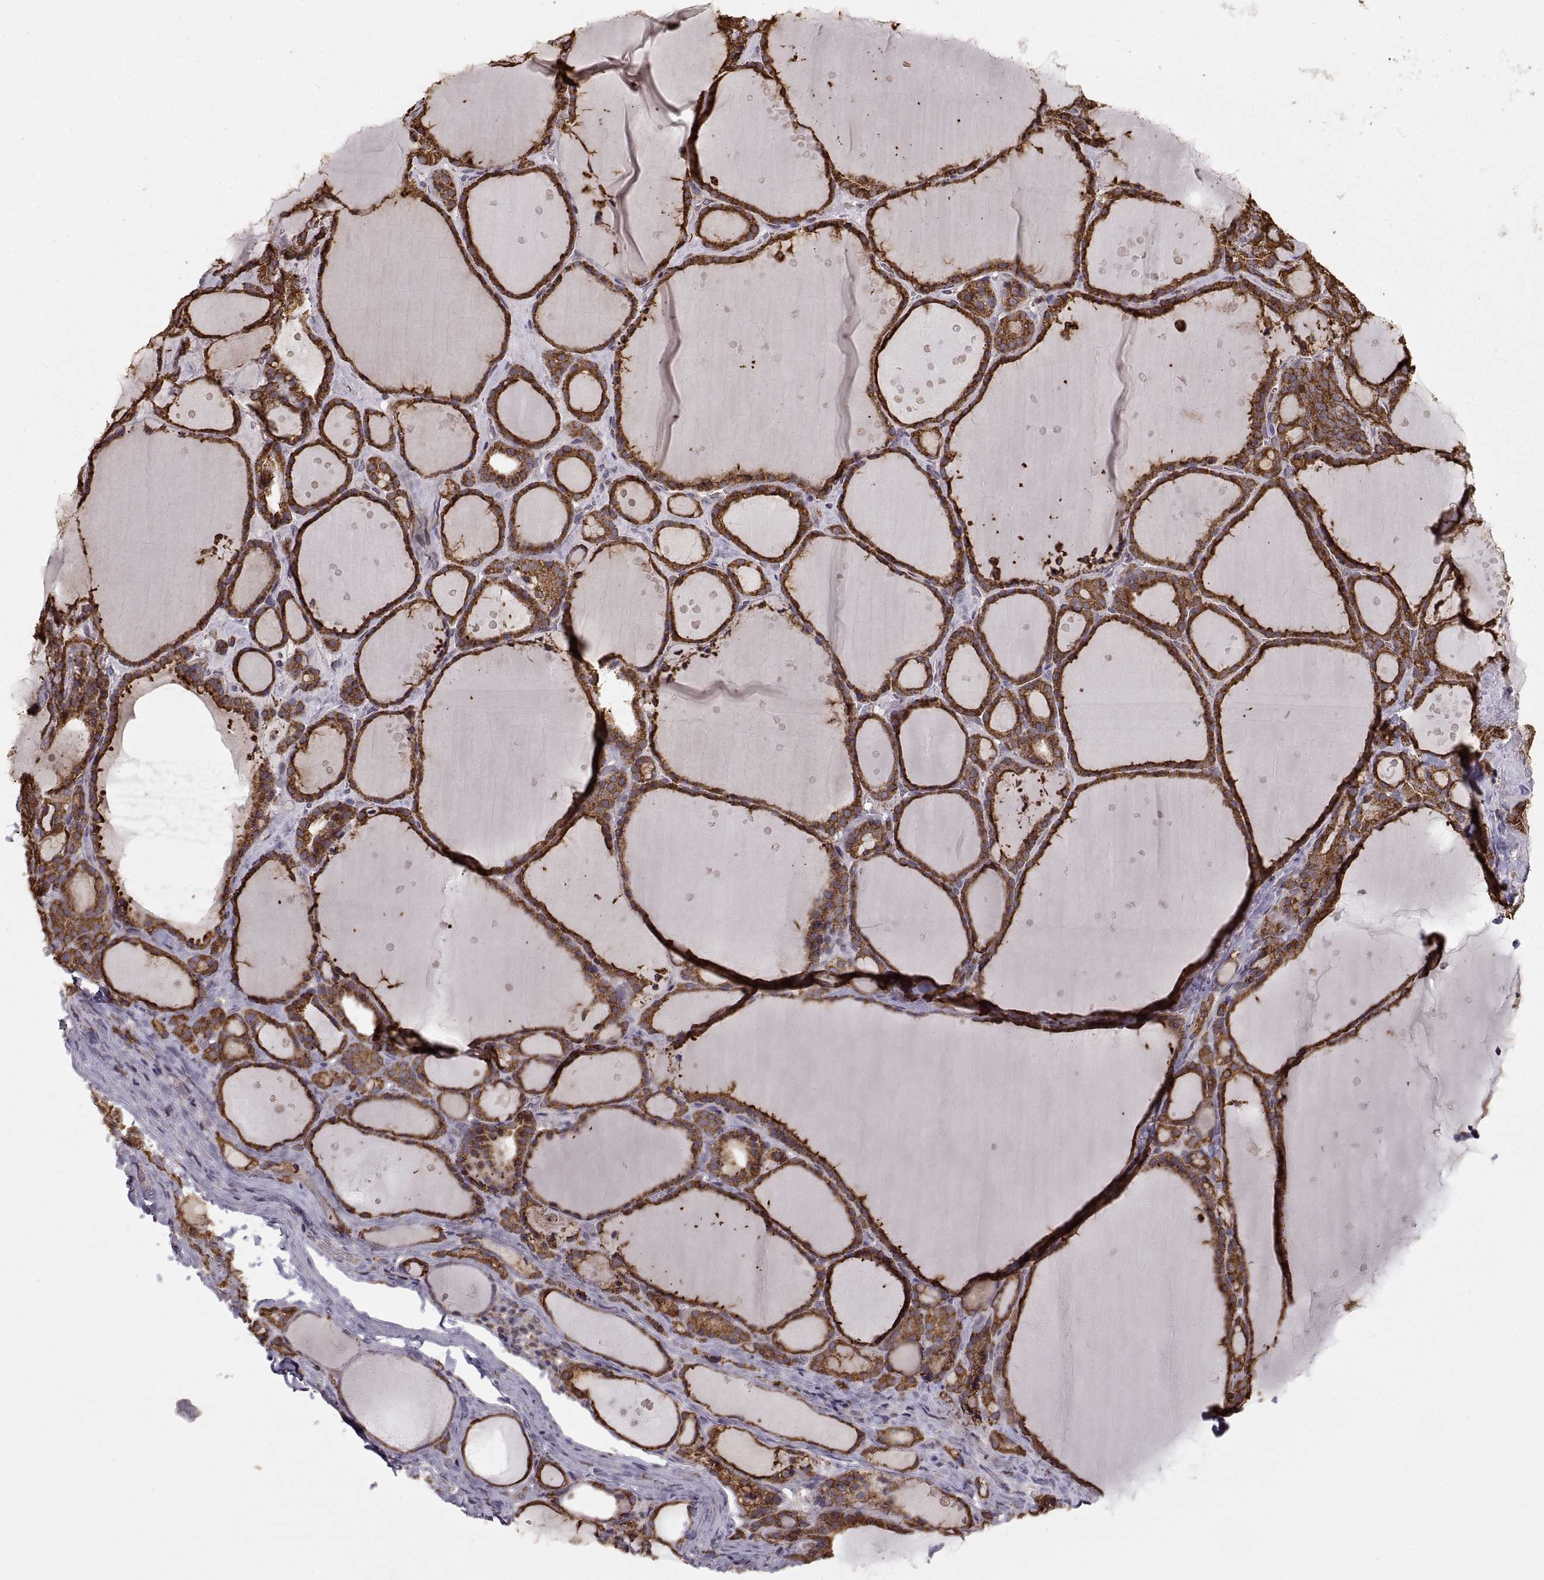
{"staining": {"intensity": "strong", "quantity": ">75%", "location": "cytoplasmic/membranous"}, "tissue": "thyroid gland", "cell_type": "Glandular cells", "image_type": "normal", "snomed": [{"axis": "morphology", "description": "Normal tissue, NOS"}, {"axis": "topography", "description": "Thyroid gland"}], "caption": "Immunohistochemical staining of benign human thyroid gland reveals strong cytoplasmic/membranous protein staining in about >75% of glandular cells.", "gene": "PDIA3", "patient": {"sex": "male", "age": 68}}